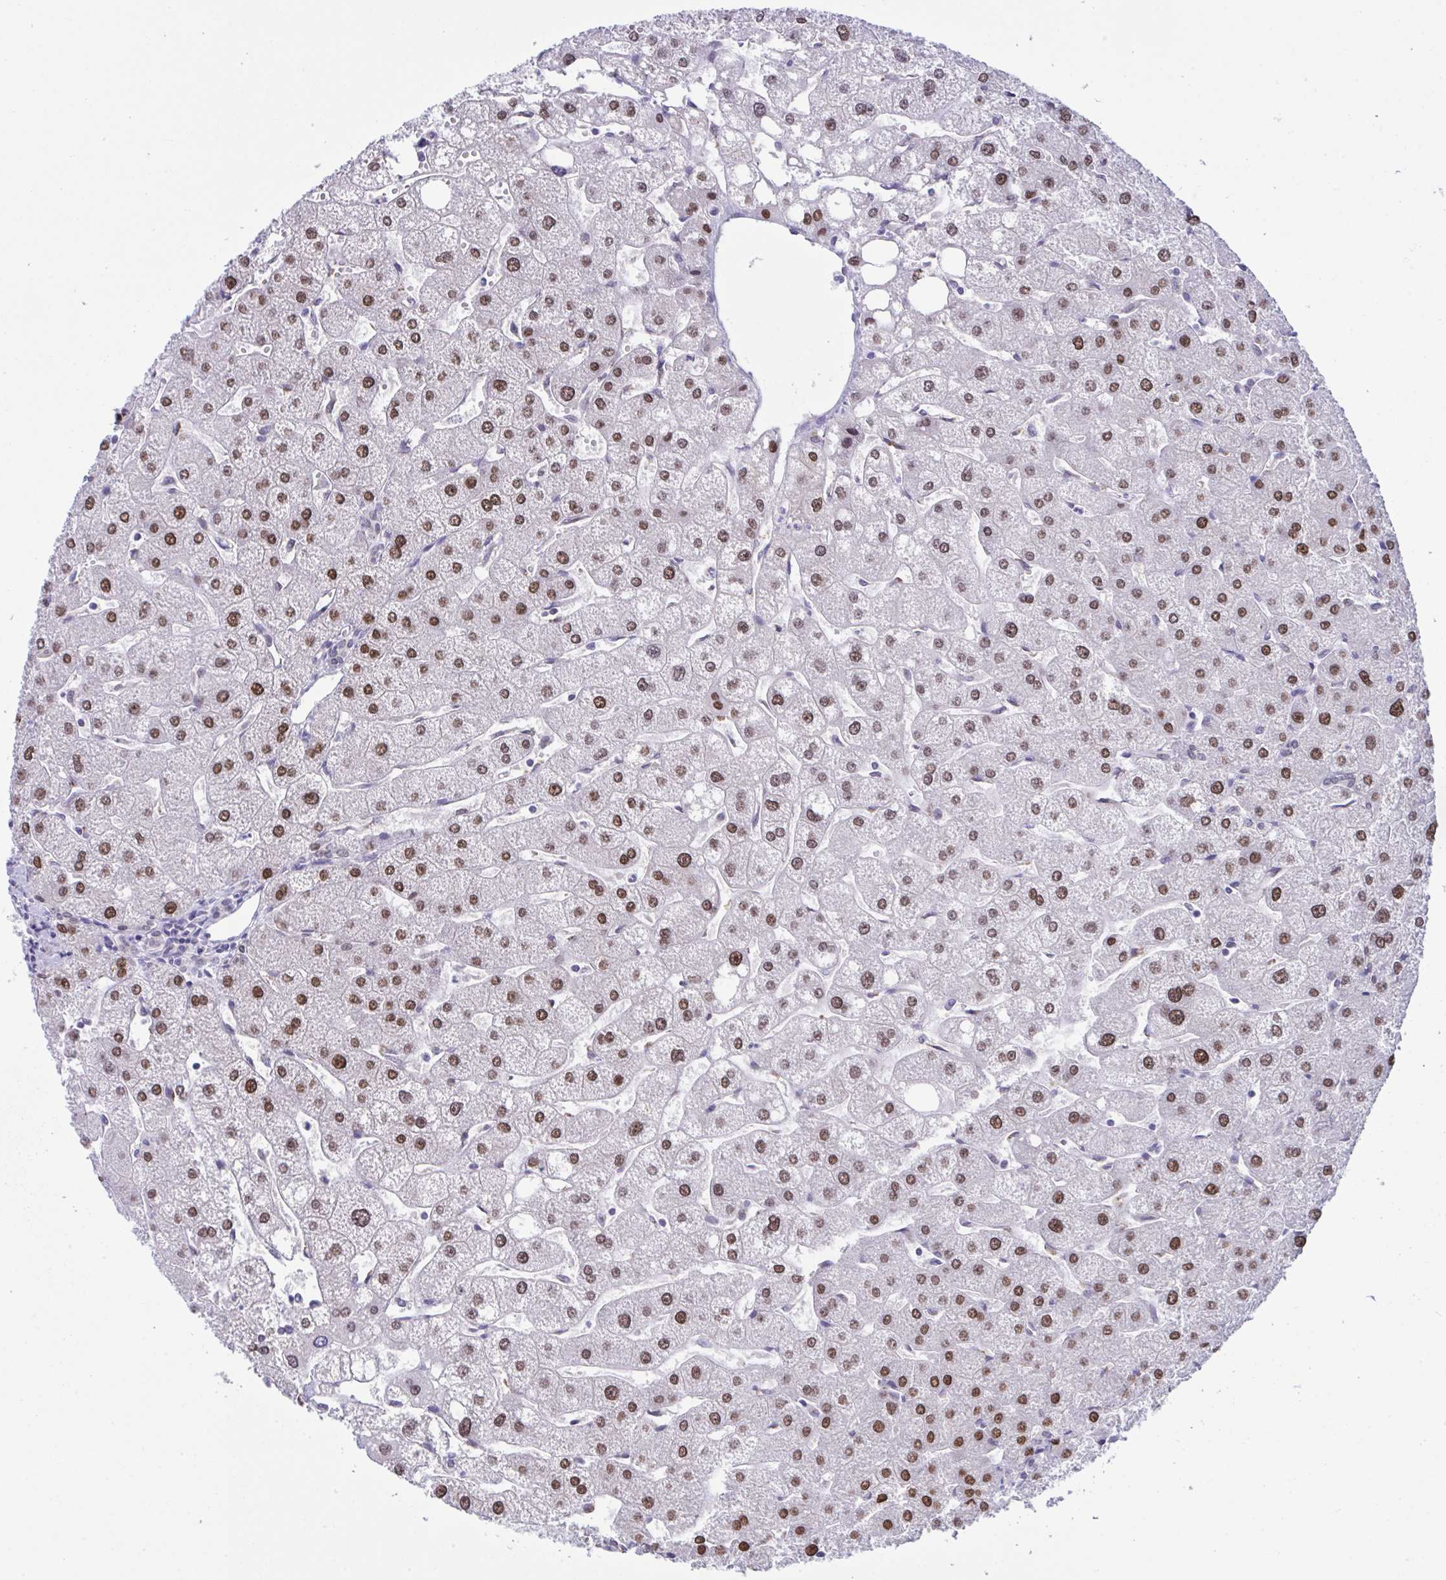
{"staining": {"intensity": "negative", "quantity": "none", "location": "none"}, "tissue": "liver", "cell_type": "Cholangiocytes", "image_type": "normal", "snomed": [{"axis": "morphology", "description": "Normal tissue, NOS"}, {"axis": "topography", "description": "Liver"}], "caption": "DAB (3,3'-diaminobenzidine) immunohistochemical staining of normal liver shows no significant positivity in cholangiocytes. The staining was performed using DAB (3,3'-diaminobenzidine) to visualize the protein expression in brown, while the nuclei were stained in blue with hematoxylin (Magnification: 20x).", "gene": "SCLY", "patient": {"sex": "male", "age": 67}}